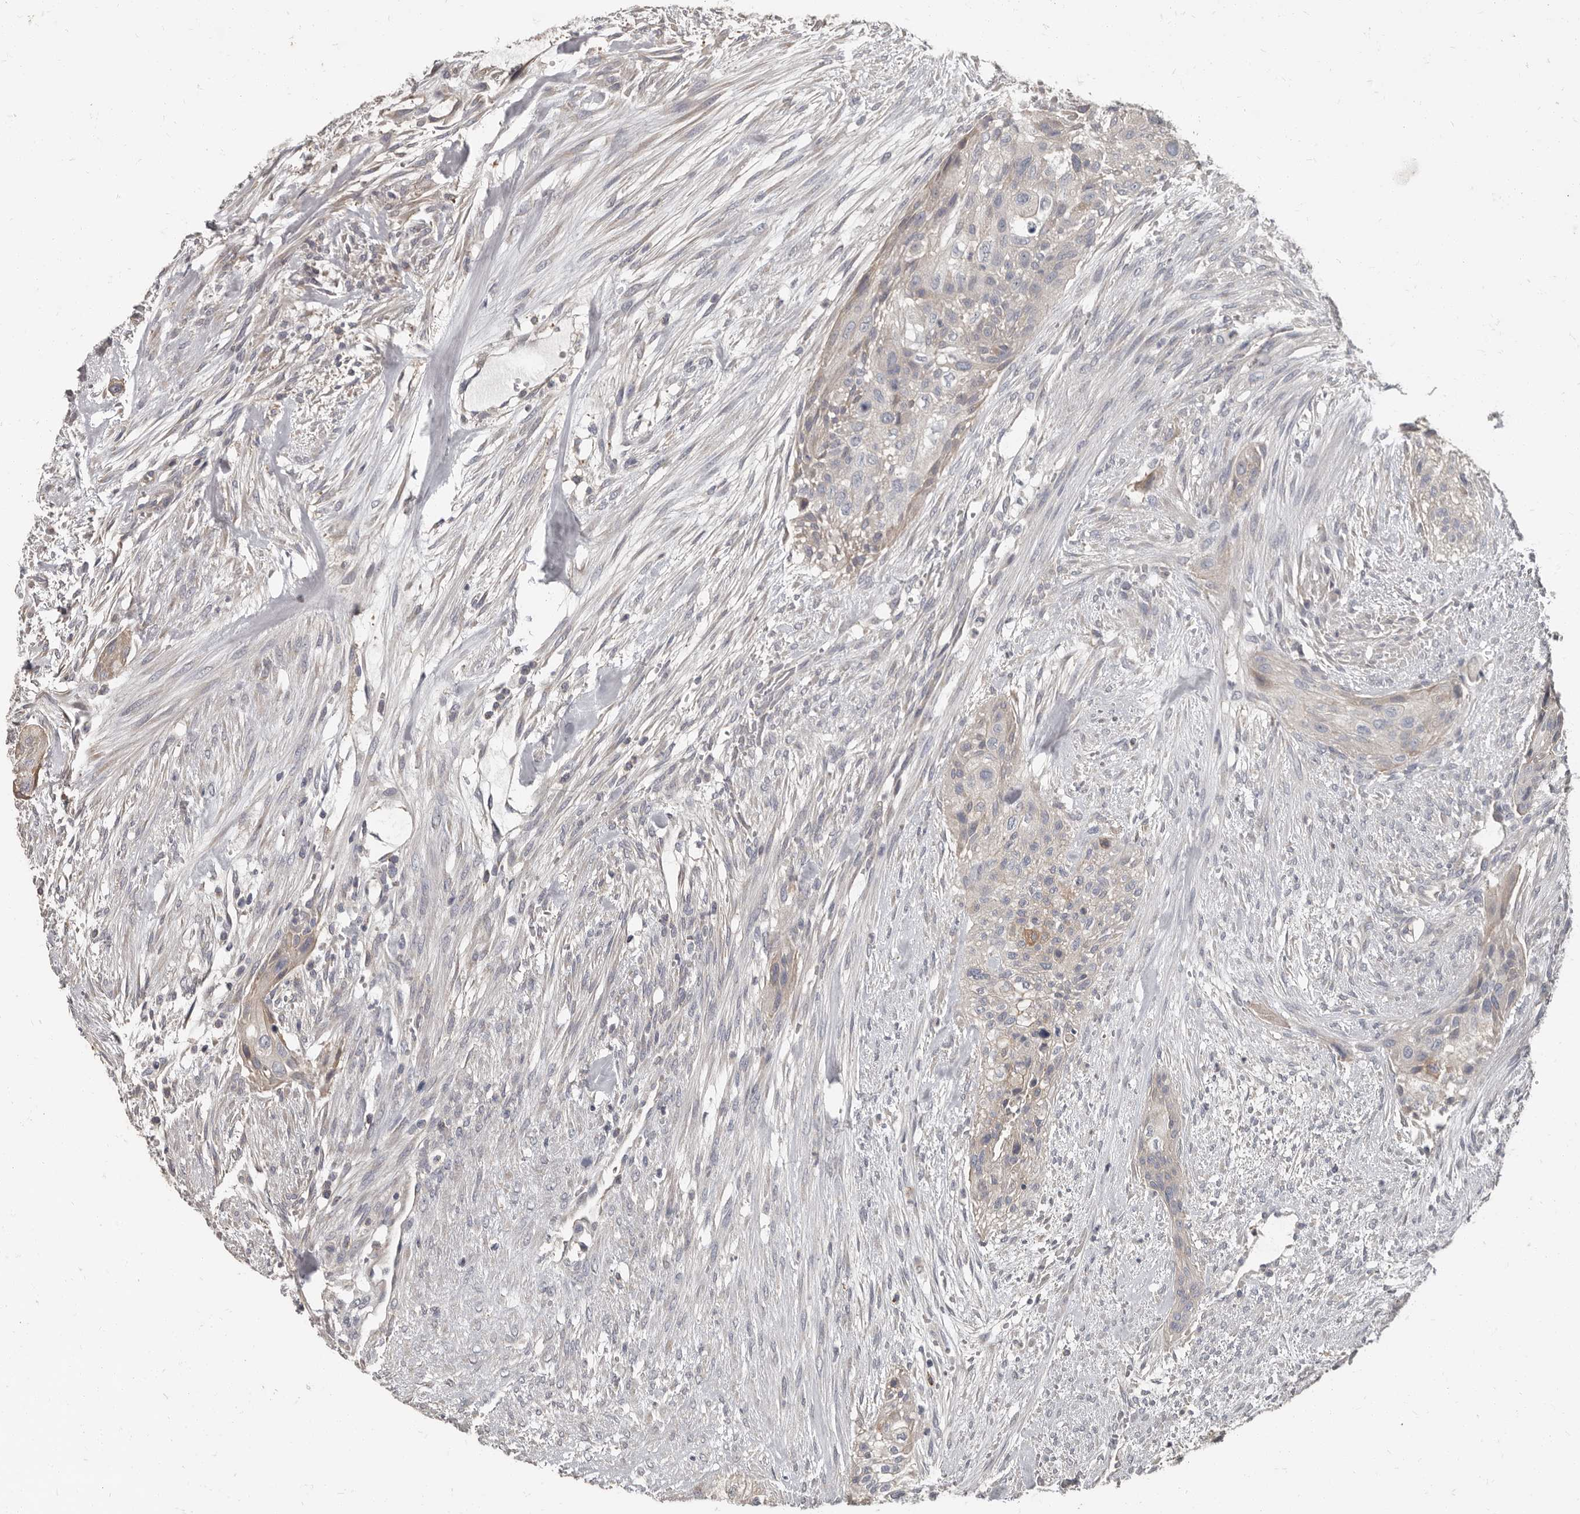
{"staining": {"intensity": "negative", "quantity": "none", "location": "none"}, "tissue": "urothelial cancer", "cell_type": "Tumor cells", "image_type": "cancer", "snomed": [{"axis": "morphology", "description": "Urothelial carcinoma, High grade"}, {"axis": "topography", "description": "Urinary bladder"}], "caption": "Tumor cells show no significant protein expression in high-grade urothelial carcinoma.", "gene": "CA6", "patient": {"sex": "male", "age": 35}}